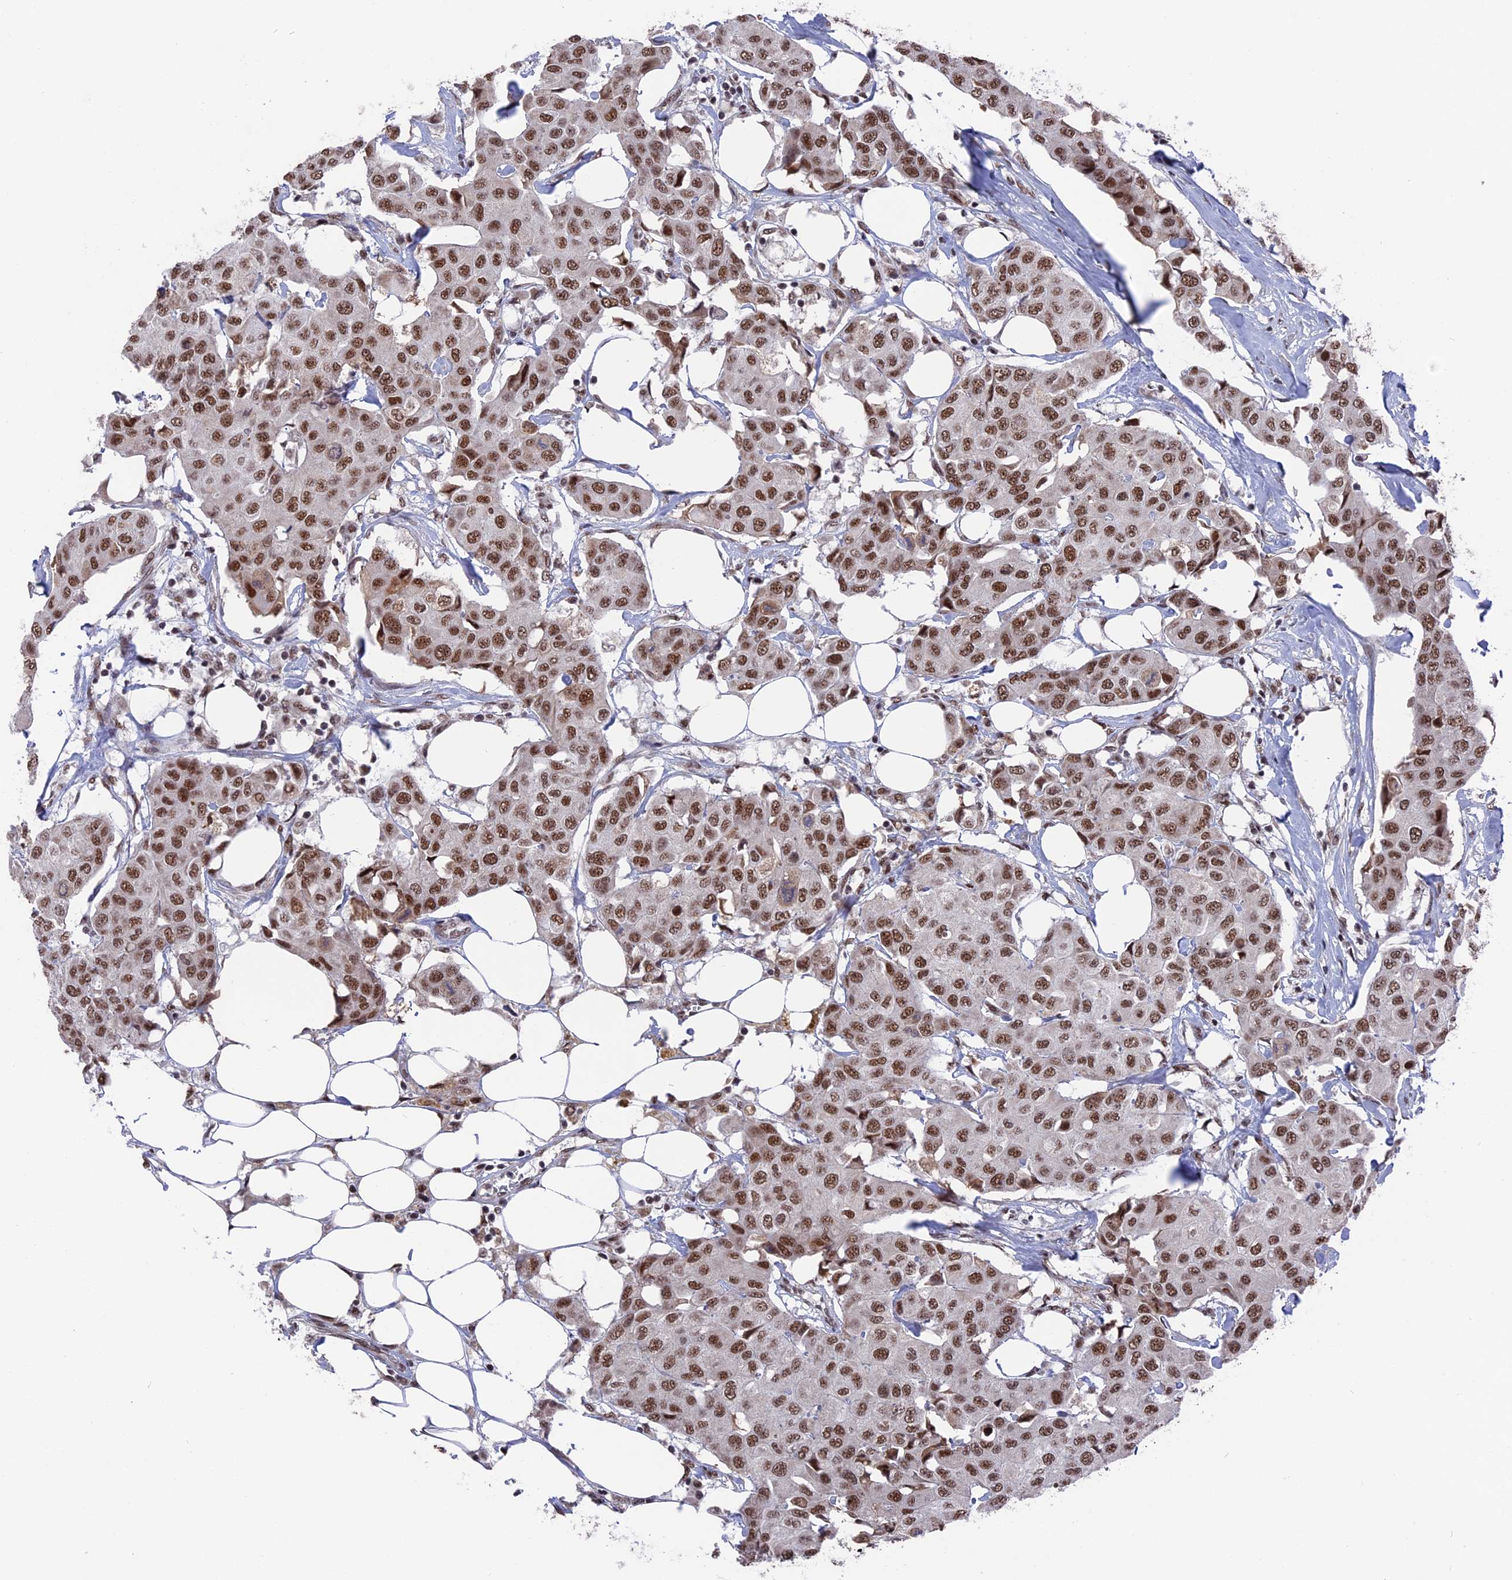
{"staining": {"intensity": "moderate", "quantity": ">75%", "location": "nuclear"}, "tissue": "breast cancer", "cell_type": "Tumor cells", "image_type": "cancer", "snomed": [{"axis": "morphology", "description": "Duct carcinoma"}, {"axis": "topography", "description": "Breast"}], "caption": "Immunohistochemistry (IHC) (DAB (3,3'-diaminobenzidine)) staining of human breast intraductal carcinoma exhibits moderate nuclear protein staining in approximately >75% of tumor cells. The staining is performed using DAB (3,3'-diaminobenzidine) brown chromogen to label protein expression. The nuclei are counter-stained blue using hematoxylin.", "gene": "SF3A2", "patient": {"sex": "female", "age": 80}}